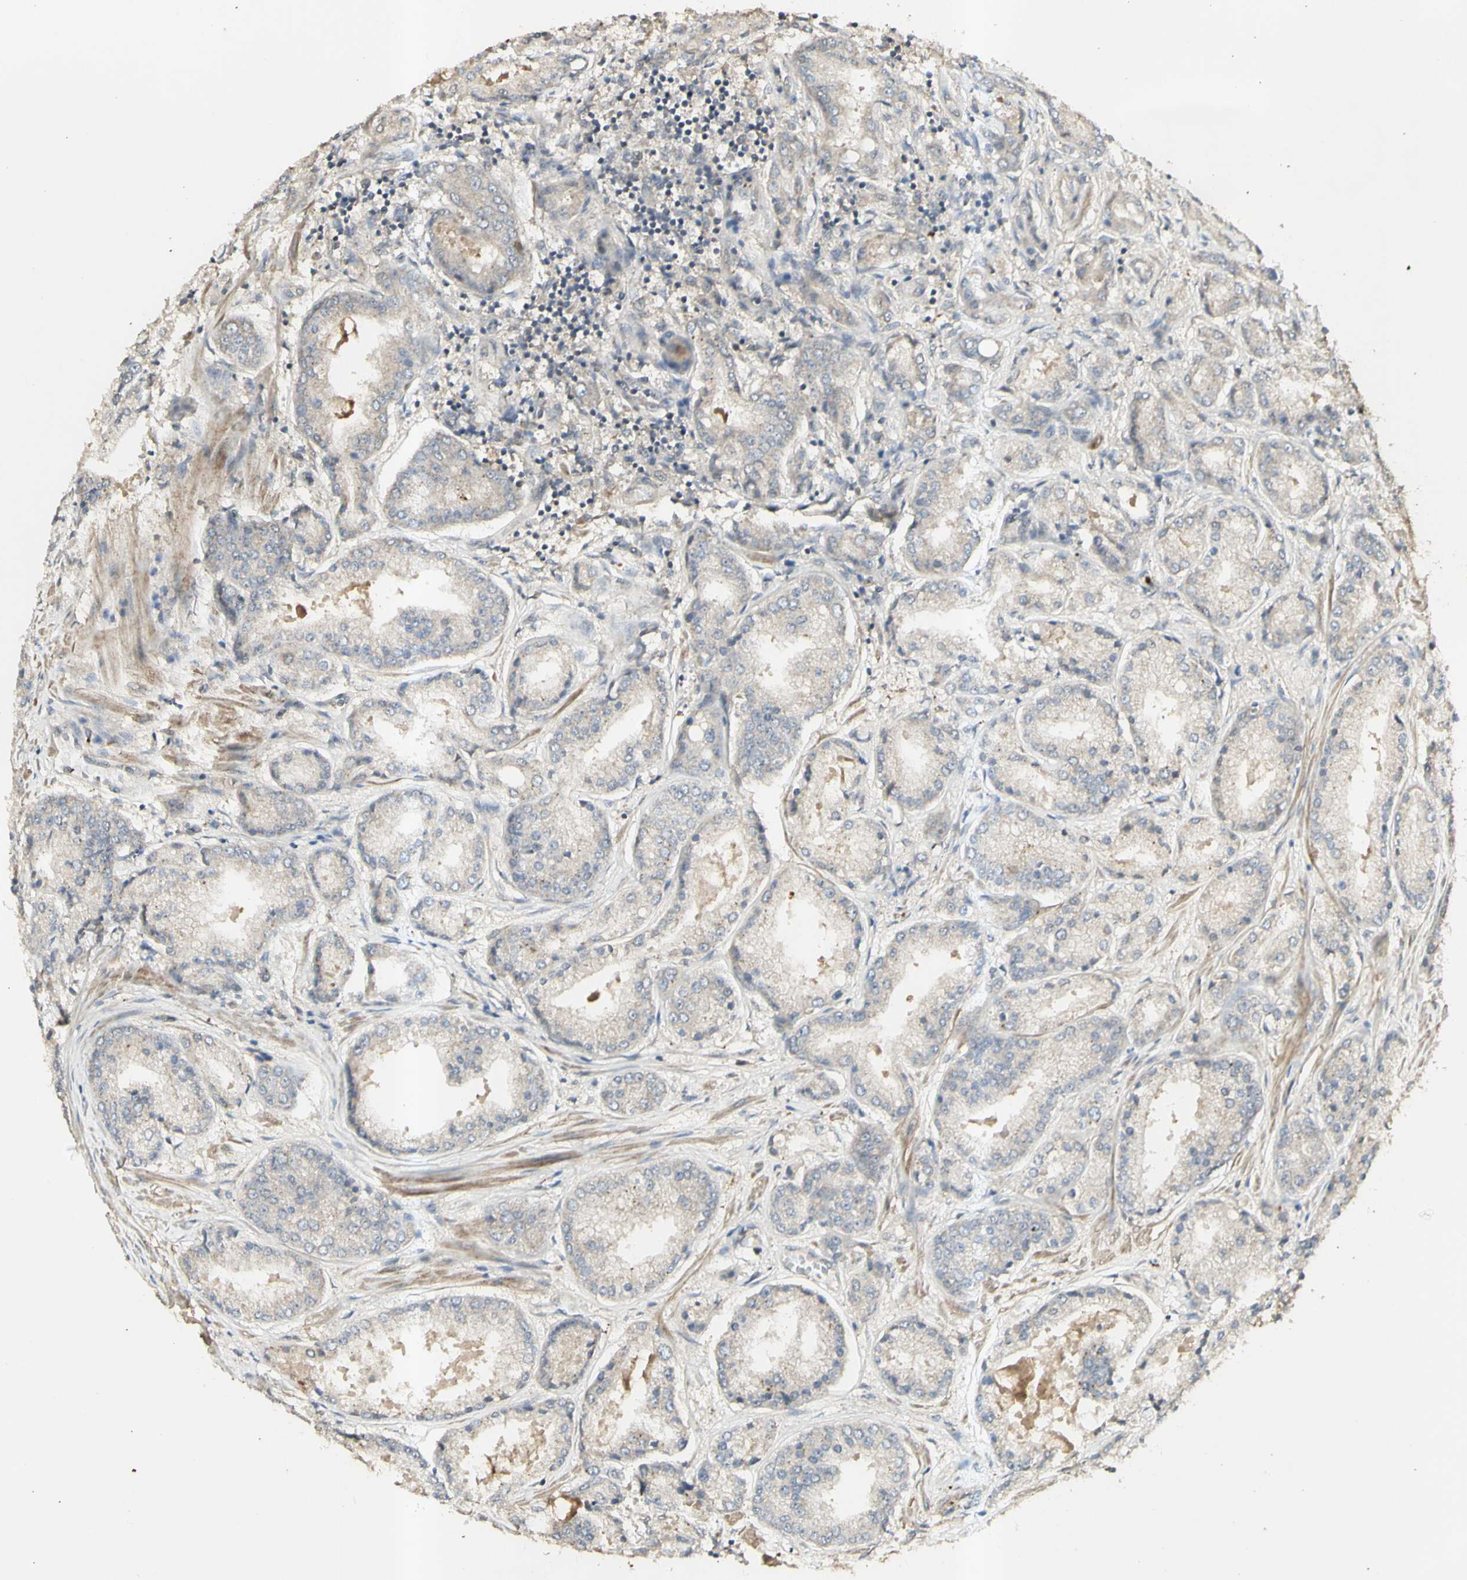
{"staining": {"intensity": "moderate", "quantity": "<25%", "location": "cytoplasmic/membranous"}, "tissue": "prostate cancer", "cell_type": "Tumor cells", "image_type": "cancer", "snomed": [{"axis": "morphology", "description": "Adenocarcinoma, High grade"}, {"axis": "topography", "description": "Prostate"}], "caption": "This histopathology image shows immunohistochemistry (IHC) staining of prostate adenocarcinoma (high-grade), with low moderate cytoplasmic/membranous staining in approximately <25% of tumor cells.", "gene": "ALOX12", "patient": {"sex": "male", "age": 59}}